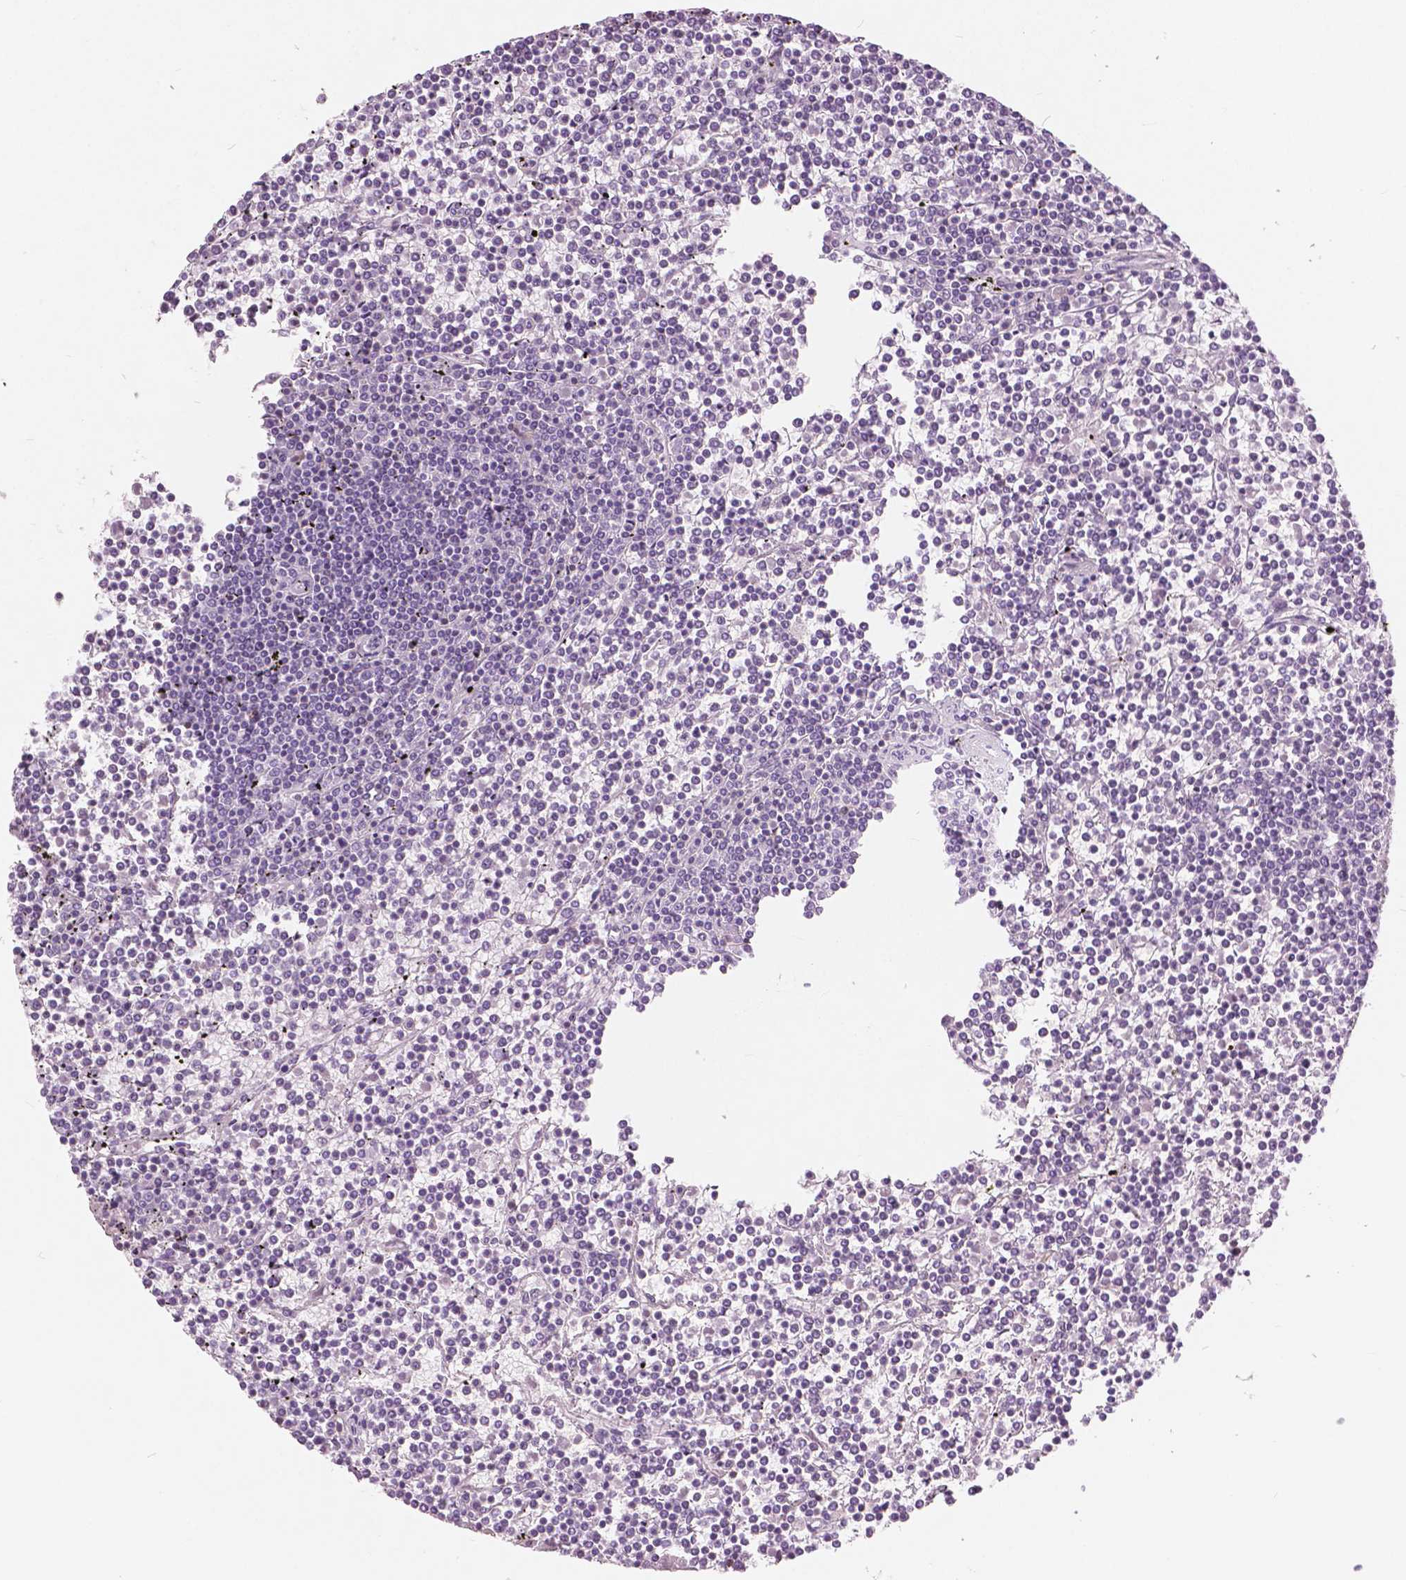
{"staining": {"intensity": "negative", "quantity": "none", "location": "none"}, "tissue": "lymphoma", "cell_type": "Tumor cells", "image_type": "cancer", "snomed": [{"axis": "morphology", "description": "Malignant lymphoma, non-Hodgkin's type, Low grade"}, {"axis": "topography", "description": "Spleen"}], "caption": "IHC histopathology image of human lymphoma stained for a protein (brown), which reveals no staining in tumor cells.", "gene": "GALM", "patient": {"sex": "female", "age": 19}}